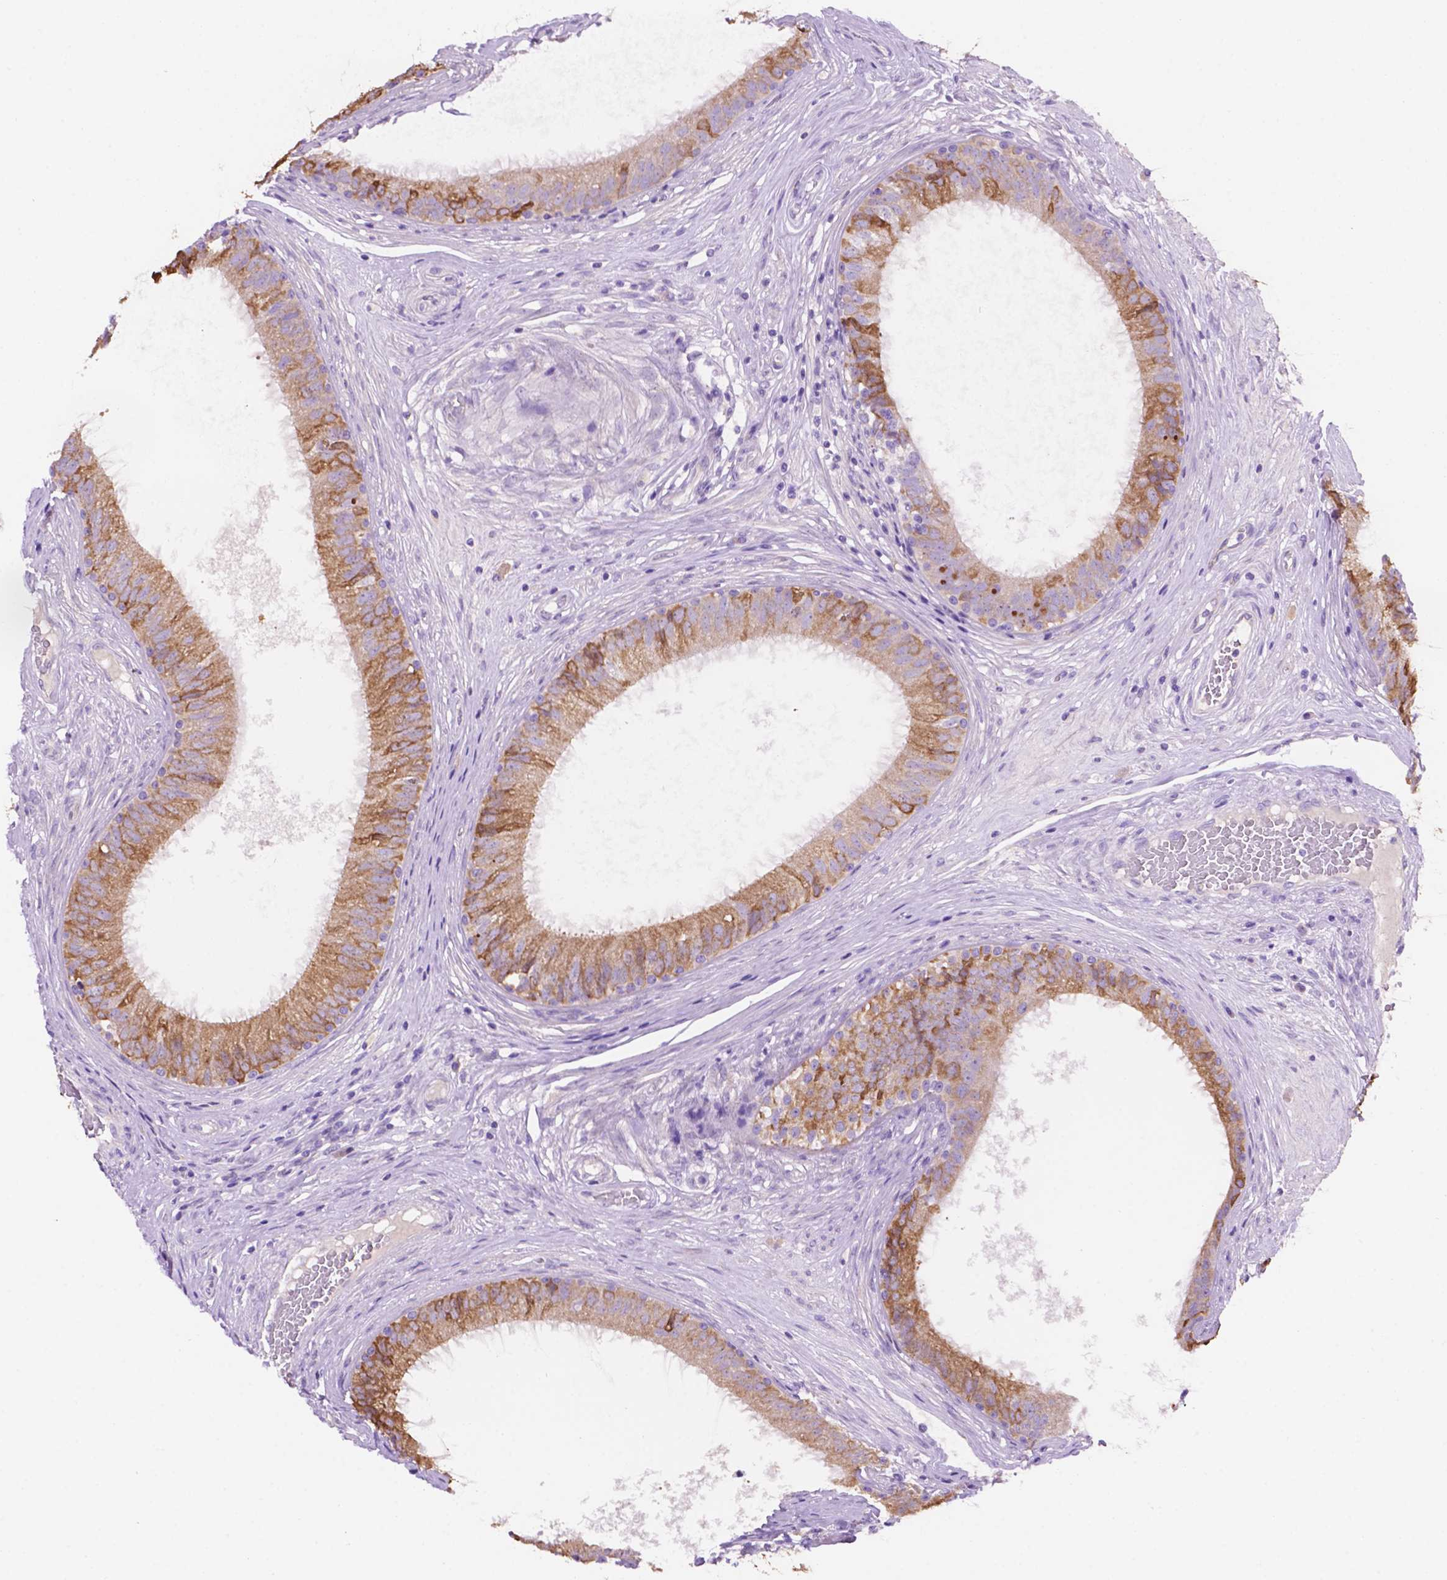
{"staining": {"intensity": "moderate", "quantity": "25%-75%", "location": "cytoplasmic/membranous"}, "tissue": "epididymis", "cell_type": "Glandular cells", "image_type": "normal", "snomed": [{"axis": "morphology", "description": "Normal tissue, NOS"}, {"axis": "topography", "description": "Epididymis"}], "caption": "IHC (DAB) staining of unremarkable human epididymis displays moderate cytoplasmic/membranous protein positivity in about 25%-75% of glandular cells.", "gene": "CEACAM7", "patient": {"sex": "male", "age": 59}}